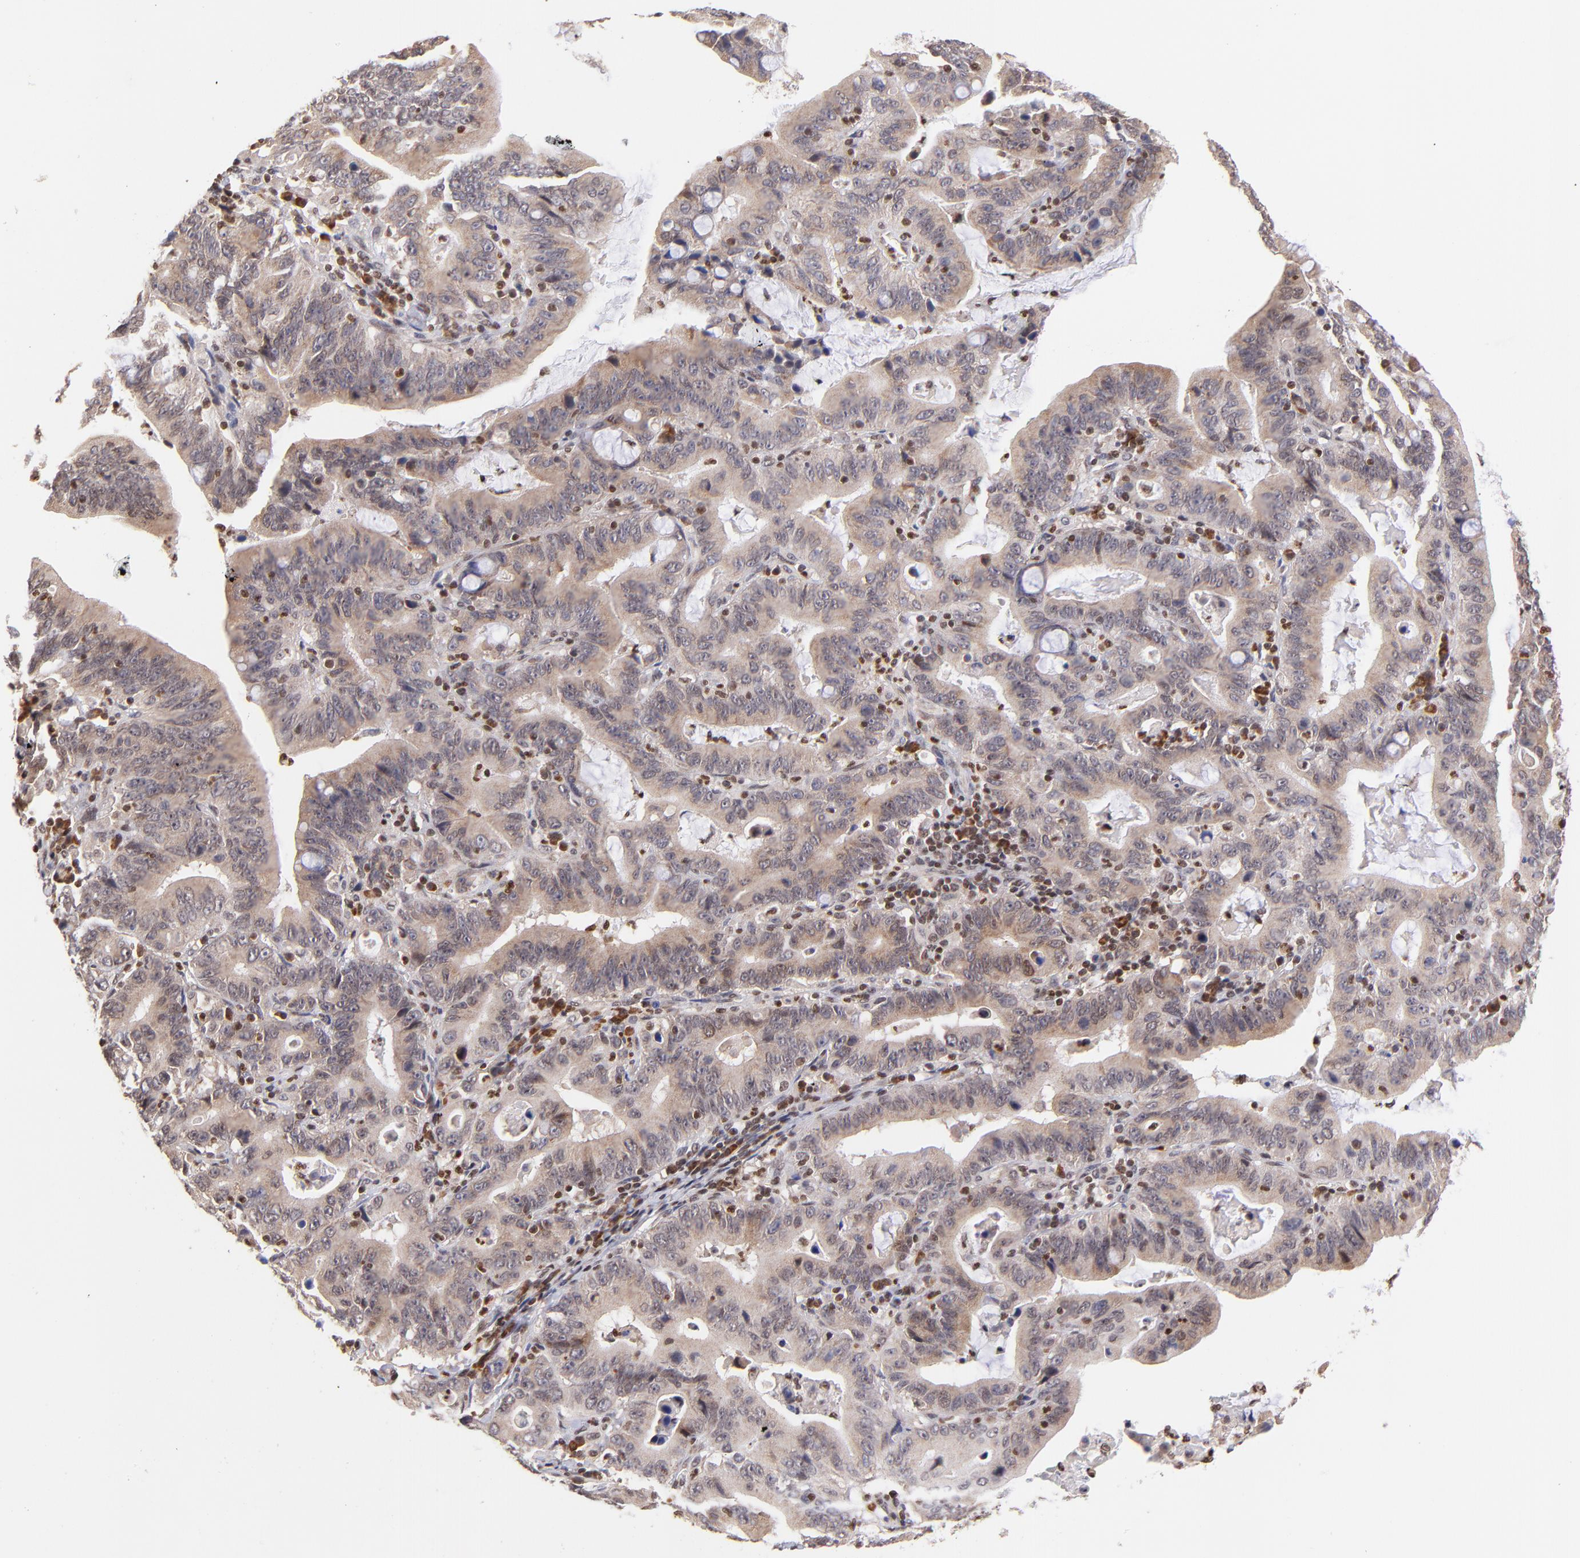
{"staining": {"intensity": "weak", "quantity": ">75%", "location": "cytoplasmic/membranous"}, "tissue": "stomach cancer", "cell_type": "Tumor cells", "image_type": "cancer", "snomed": [{"axis": "morphology", "description": "Adenocarcinoma, NOS"}, {"axis": "topography", "description": "Stomach, upper"}], "caption": "The micrograph exhibits a brown stain indicating the presence of a protein in the cytoplasmic/membranous of tumor cells in stomach cancer (adenocarcinoma). The staining was performed using DAB (3,3'-diaminobenzidine) to visualize the protein expression in brown, while the nuclei were stained in blue with hematoxylin (Magnification: 20x).", "gene": "WDR25", "patient": {"sex": "male", "age": 63}}